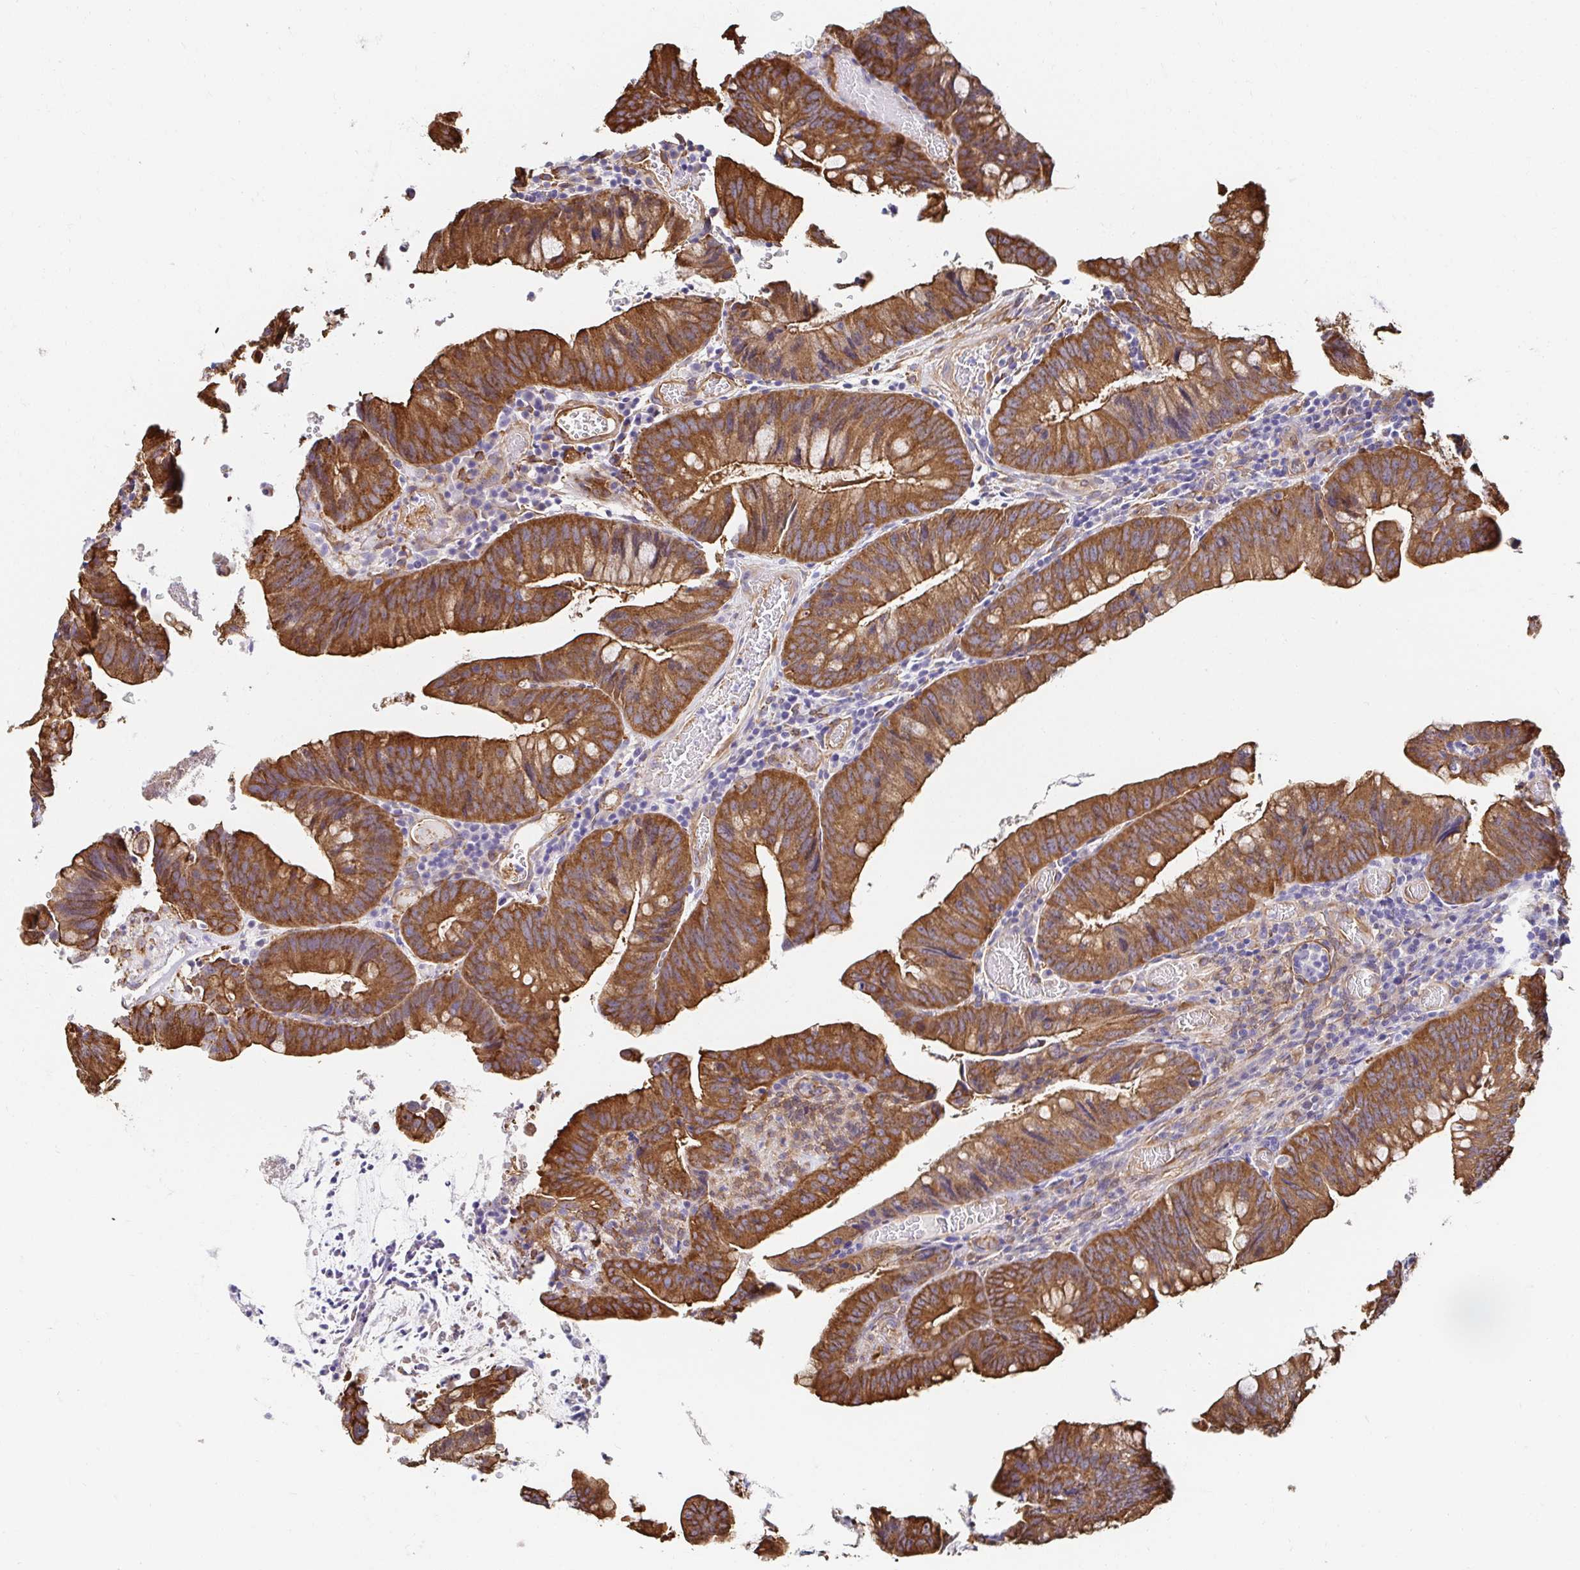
{"staining": {"intensity": "strong", "quantity": ">75%", "location": "cytoplasmic/membranous"}, "tissue": "colorectal cancer", "cell_type": "Tumor cells", "image_type": "cancer", "snomed": [{"axis": "morphology", "description": "Adenocarcinoma, NOS"}, {"axis": "topography", "description": "Colon"}], "caption": "This is an image of immunohistochemistry staining of colorectal cancer, which shows strong staining in the cytoplasmic/membranous of tumor cells.", "gene": "CTTN", "patient": {"sex": "male", "age": 62}}